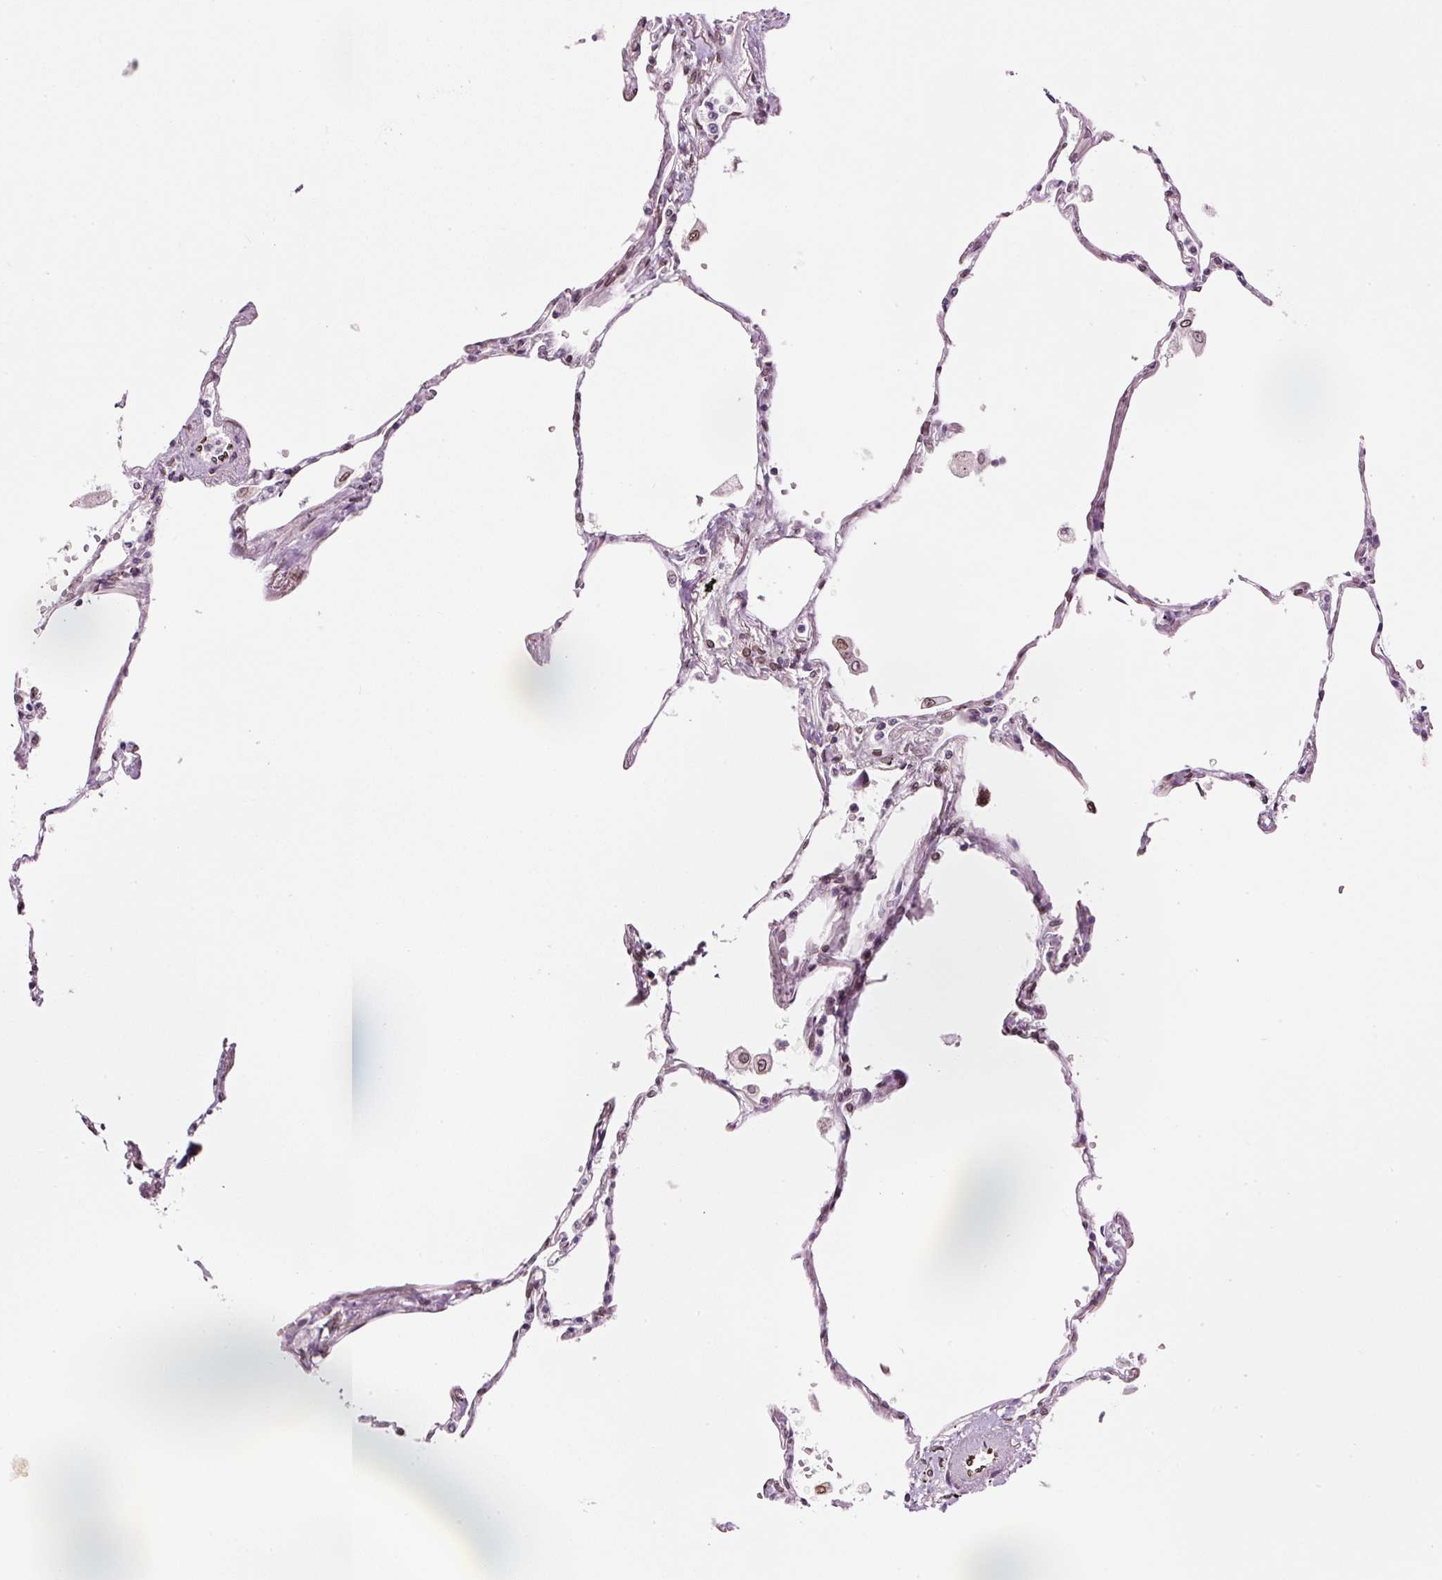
{"staining": {"intensity": "moderate", "quantity": "25%-75%", "location": "cytoplasmic/membranous,nuclear"}, "tissue": "lung", "cell_type": "Alveolar cells", "image_type": "normal", "snomed": [{"axis": "morphology", "description": "Normal tissue, NOS"}, {"axis": "topography", "description": "Lung"}], "caption": "IHC image of unremarkable human lung stained for a protein (brown), which reveals medium levels of moderate cytoplasmic/membranous,nuclear staining in about 25%-75% of alveolar cells.", "gene": "ZNF224", "patient": {"sex": "female", "age": 67}}